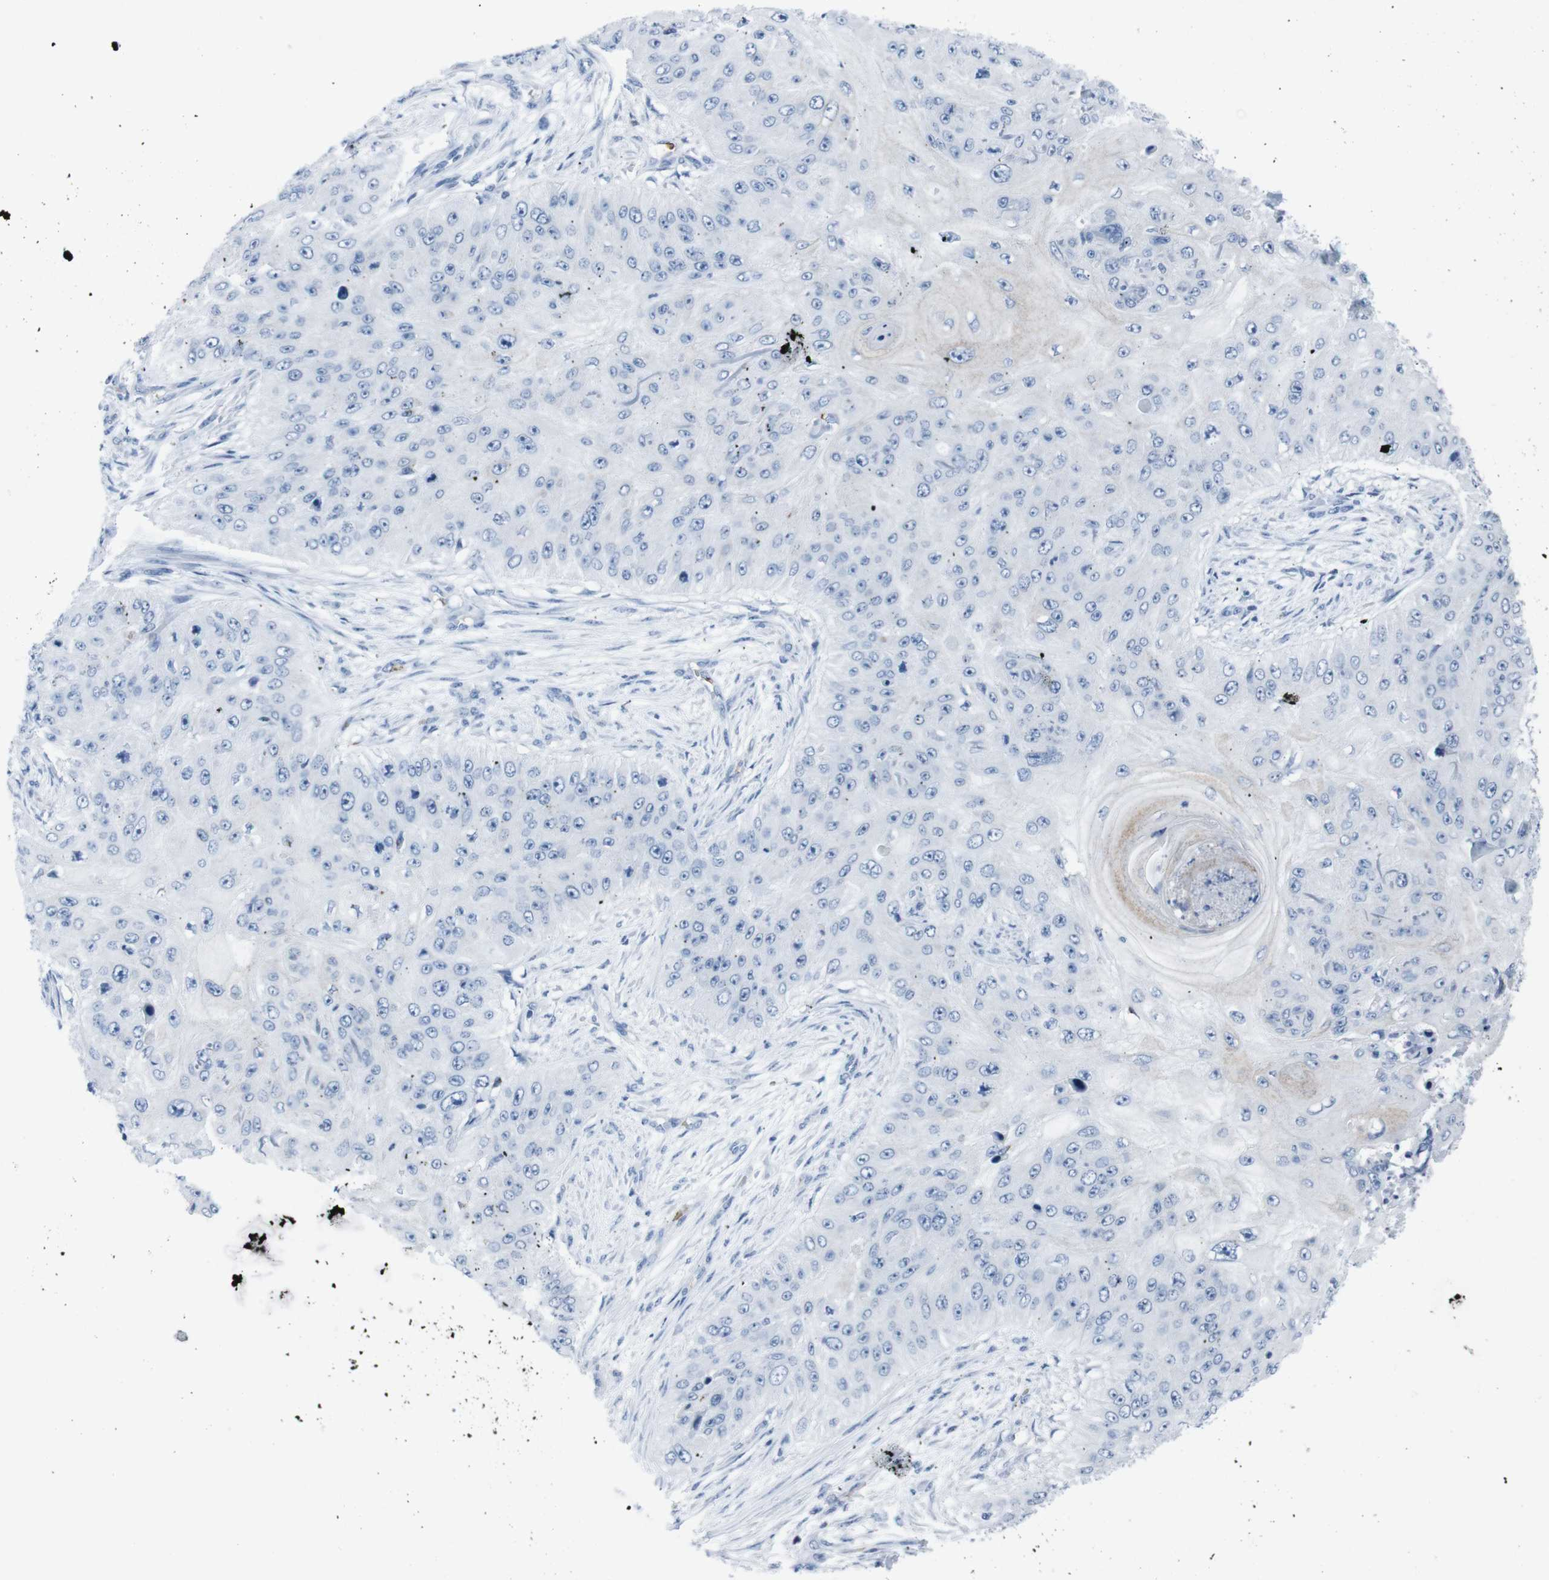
{"staining": {"intensity": "negative", "quantity": "none", "location": "none"}, "tissue": "skin cancer", "cell_type": "Tumor cells", "image_type": "cancer", "snomed": [{"axis": "morphology", "description": "Squamous cell carcinoma, NOS"}, {"axis": "topography", "description": "Skin"}], "caption": "Immunohistochemical staining of skin cancer displays no significant expression in tumor cells. (IHC, brightfield microscopy, high magnification).", "gene": "ST6GAL1", "patient": {"sex": "female", "age": 80}}